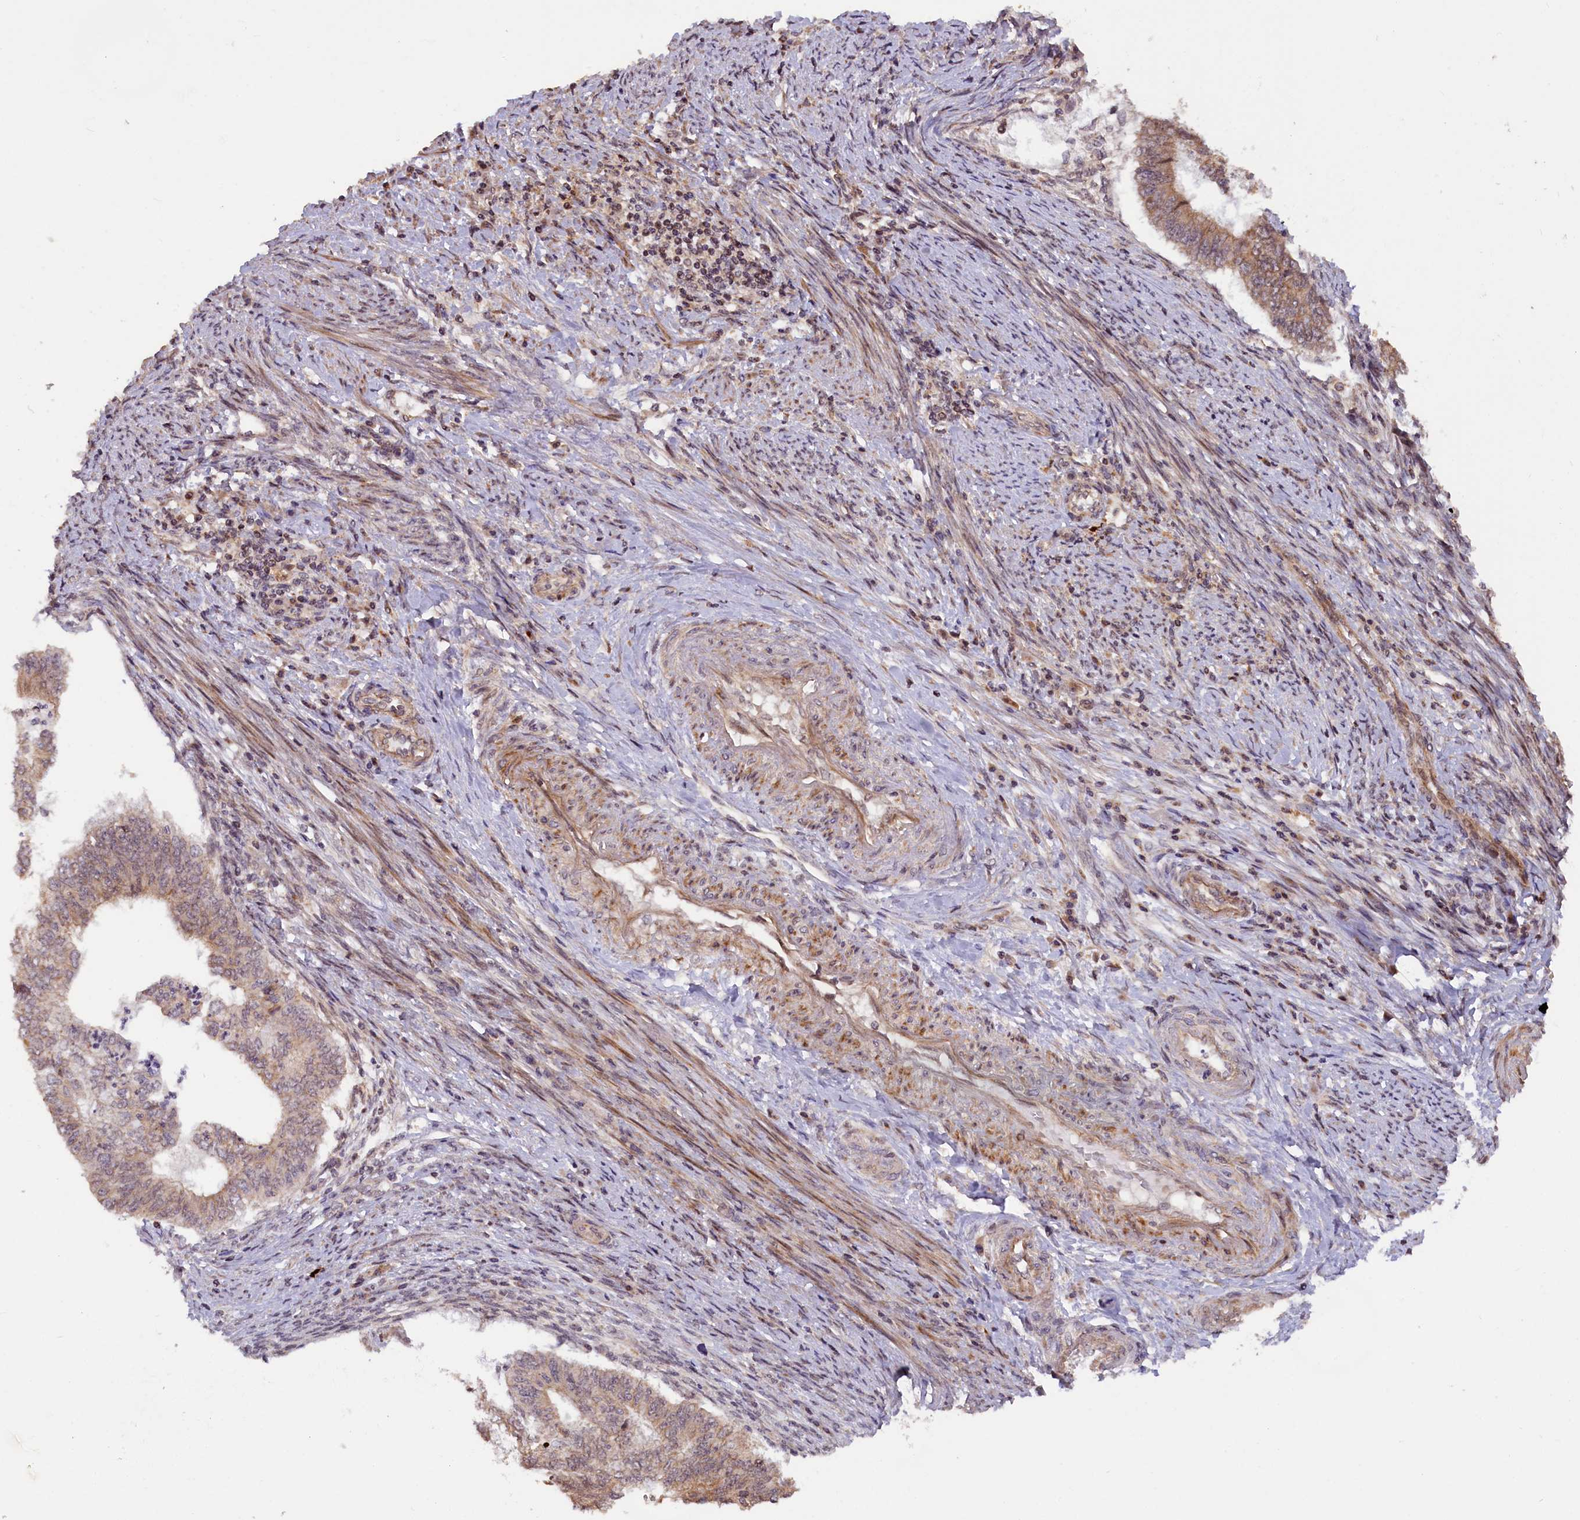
{"staining": {"intensity": "weak", "quantity": "25%-75%", "location": "cytoplasmic/membranous"}, "tissue": "endometrial cancer", "cell_type": "Tumor cells", "image_type": "cancer", "snomed": [{"axis": "morphology", "description": "Adenocarcinoma, NOS"}, {"axis": "topography", "description": "Endometrium"}], "caption": "Endometrial adenocarcinoma was stained to show a protein in brown. There is low levels of weak cytoplasmic/membranous positivity in approximately 25%-75% of tumor cells. (Brightfield microscopy of DAB IHC at high magnification).", "gene": "ZNF480", "patient": {"sex": "female", "age": 68}}